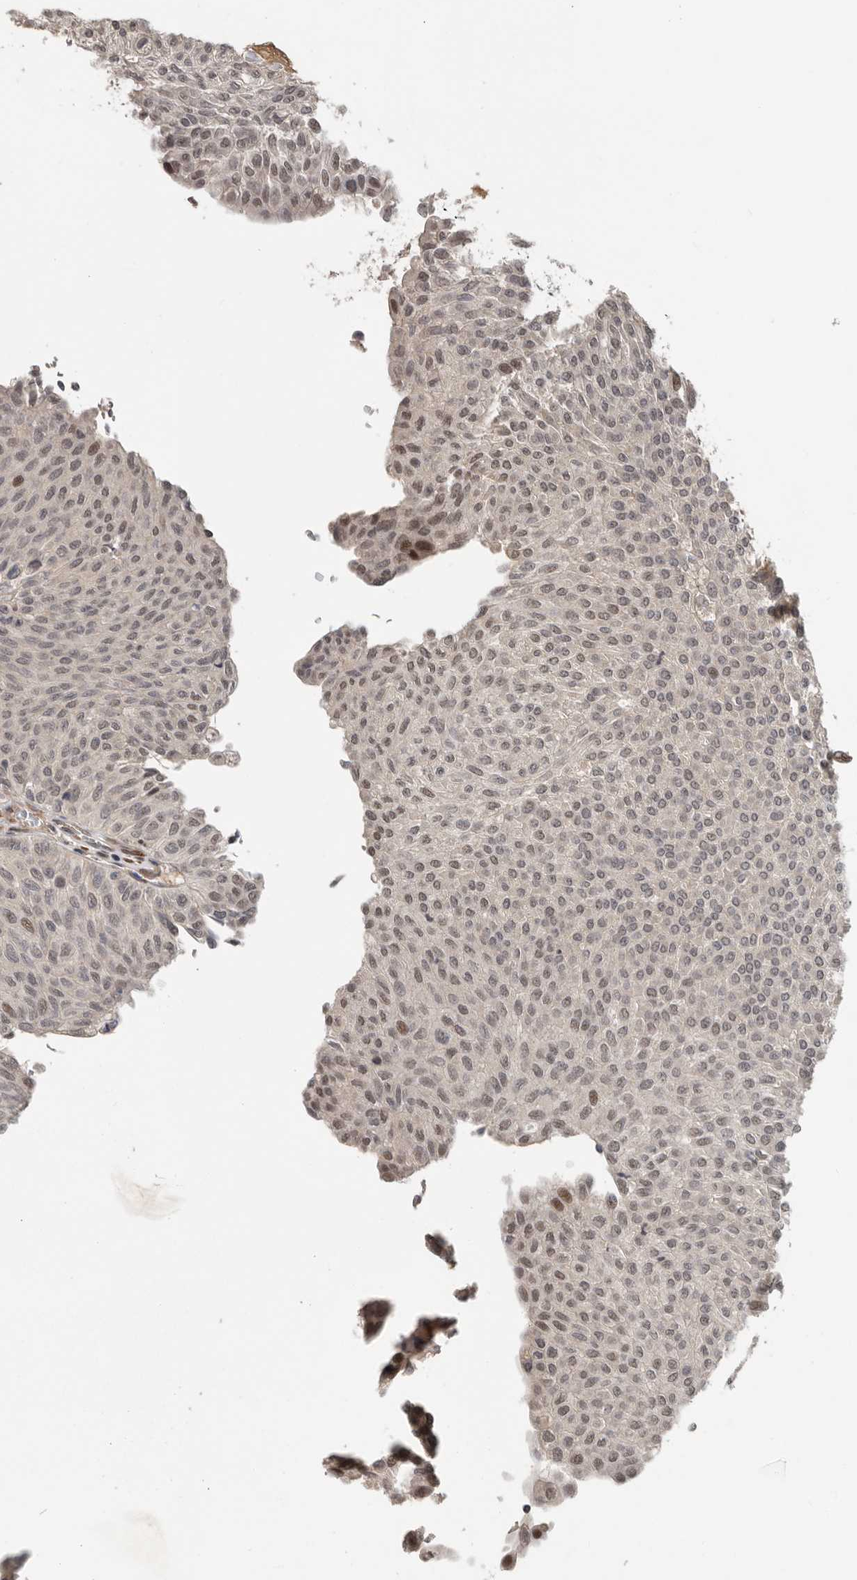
{"staining": {"intensity": "weak", "quantity": ">75%", "location": "nuclear"}, "tissue": "urothelial cancer", "cell_type": "Tumor cells", "image_type": "cancer", "snomed": [{"axis": "morphology", "description": "Urothelial carcinoma, Low grade"}, {"axis": "topography", "description": "Urinary bladder"}], "caption": "An IHC micrograph of neoplastic tissue is shown. Protein staining in brown highlights weak nuclear positivity in urothelial cancer within tumor cells.", "gene": "HENMT1", "patient": {"sex": "male", "age": 78}}